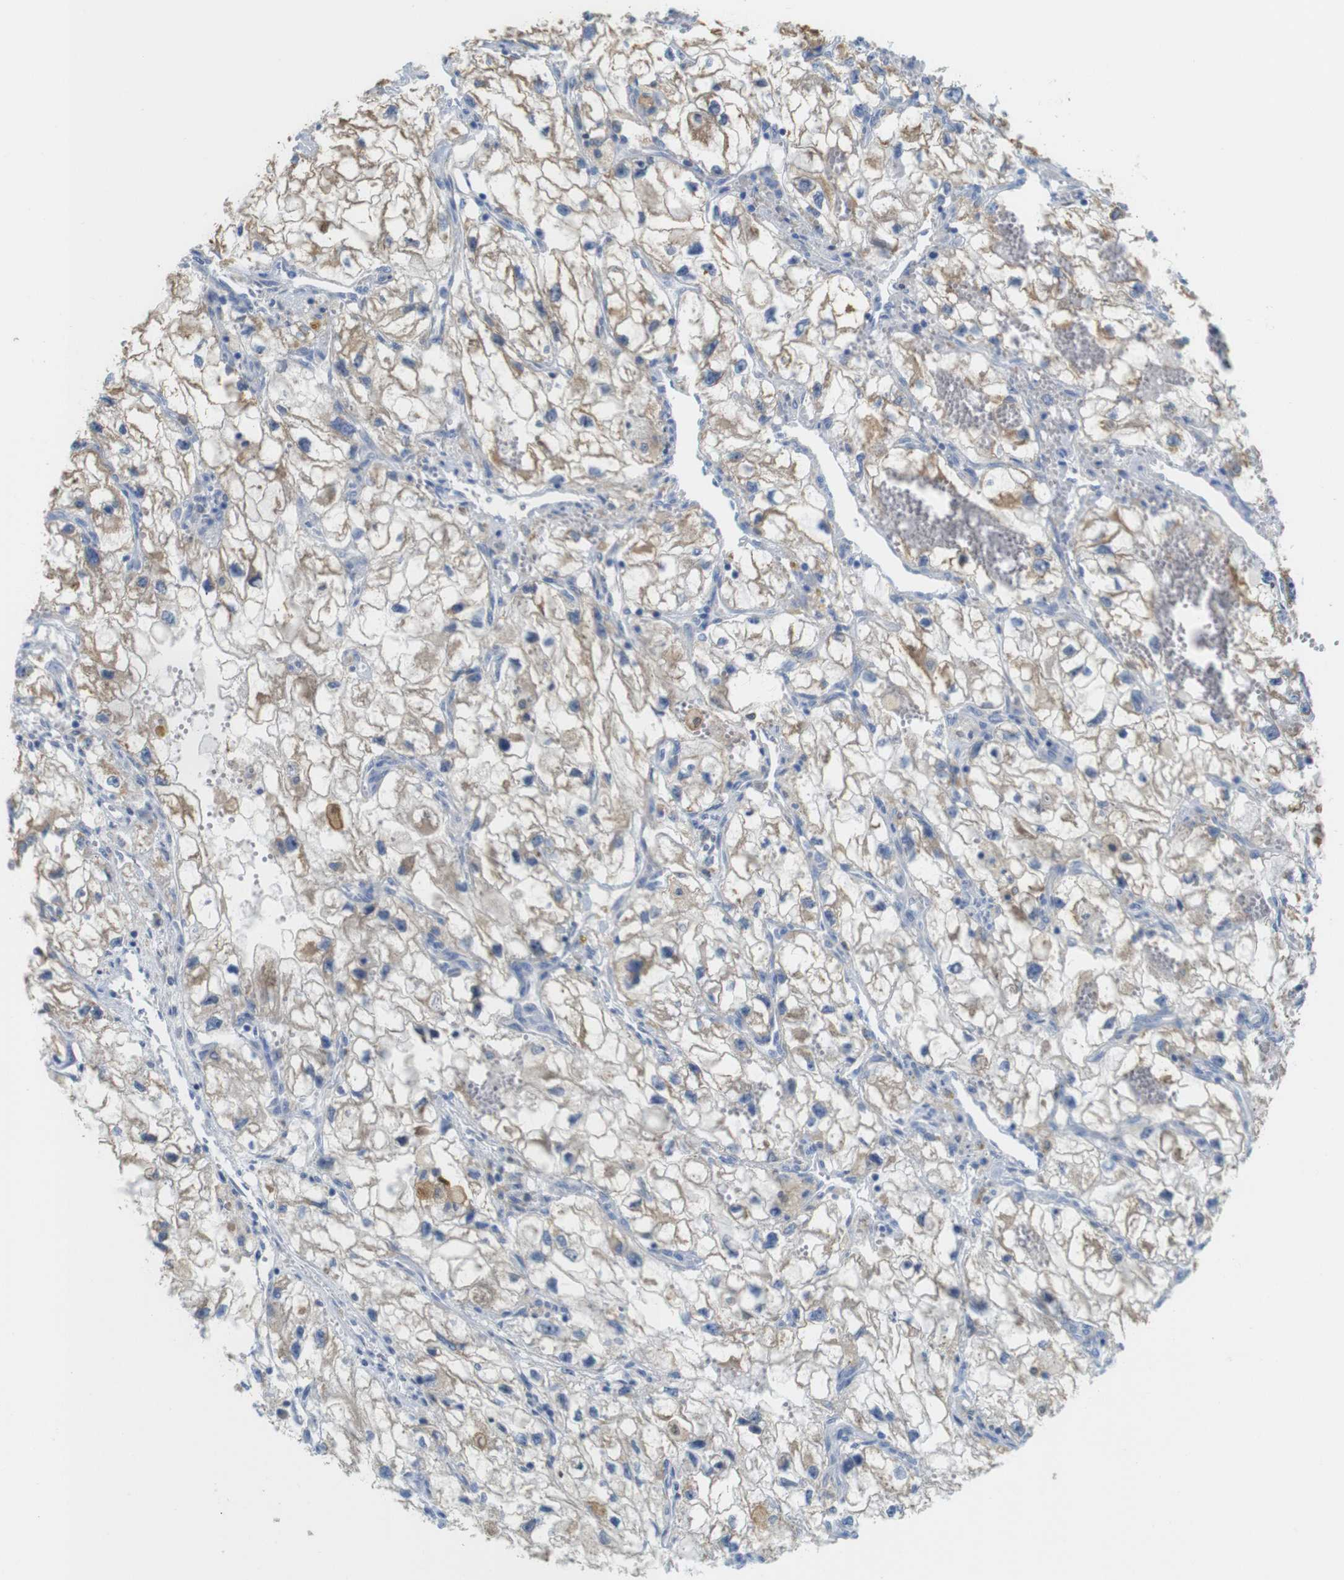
{"staining": {"intensity": "weak", "quantity": ">75%", "location": "cytoplasmic/membranous"}, "tissue": "renal cancer", "cell_type": "Tumor cells", "image_type": "cancer", "snomed": [{"axis": "morphology", "description": "Adenocarcinoma, NOS"}, {"axis": "topography", "description": "Kidney"}], "caption": "IHC staining of renal cancer, which reveals low levels of weak cytoplasmic/membranous expression in about >75% of tumor cells indicating weak cytoplasmic/membranous protein staining. The staining was performed using DAB (3,3'-diaminobenzidine) (brown) for protein detection and nuclei were counterstained in hematoxylin (blue).", "gene": "NEBL", "patient": {"sex": "female", "age": 70}}